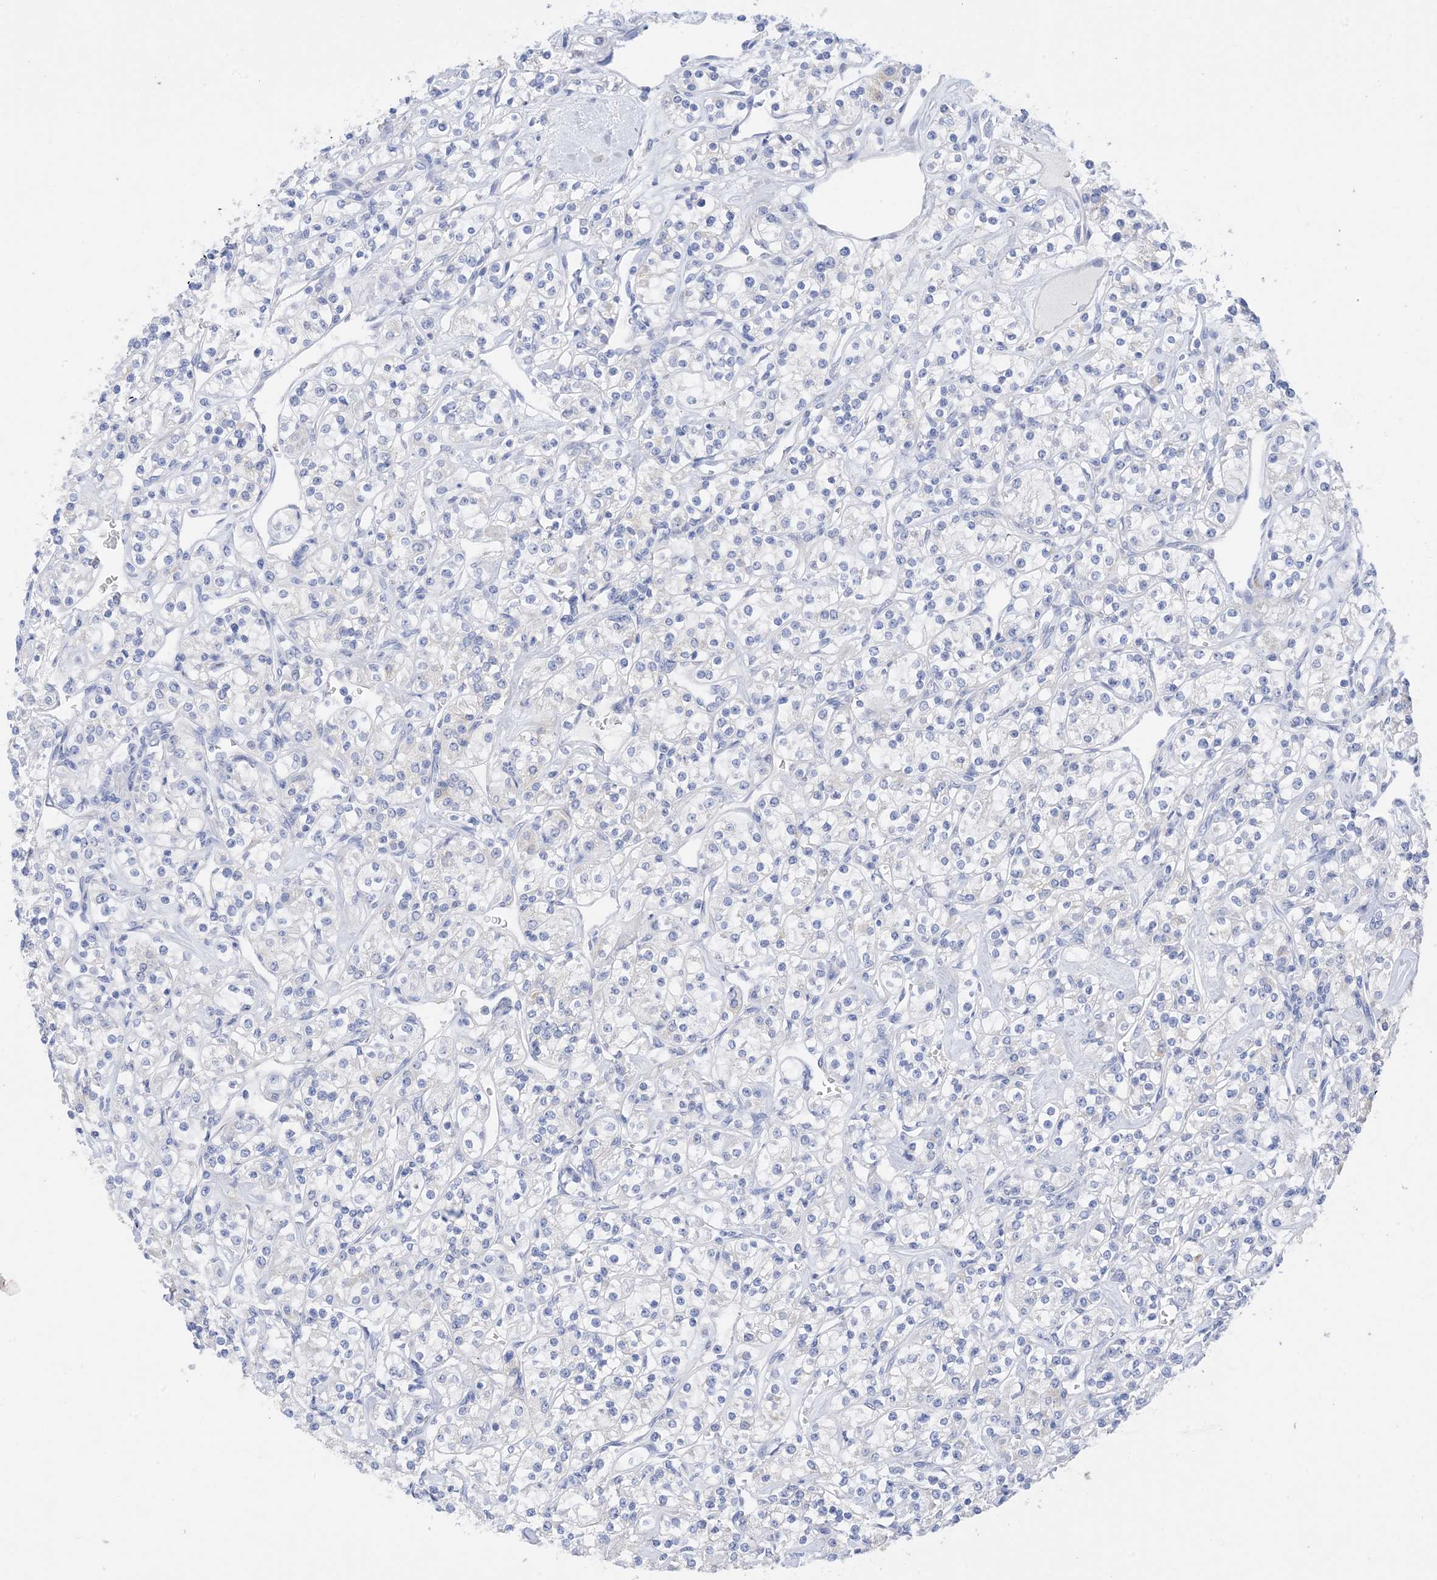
{"staining": {"intensity": "negative", "quantity": "none", "location": "none"}, "tissue": "renal cancer", "cell_type": "Tumor cells", "image_type": "cancer", "snomed": [{"axis": "morphology", "description": "Adenocarcinoma, NOS"}, {"axis": "topography", "description": "Kidney"}], "caption": "This photomicrograph is of renal cancer (adenocarcinoma) stained with IHC to label a protein in brown with the nuclei are counter-stained blue. There is no staining in tumor cells.", "gene": "PLK4", "patient": {"sex": "male", "age": 77}}